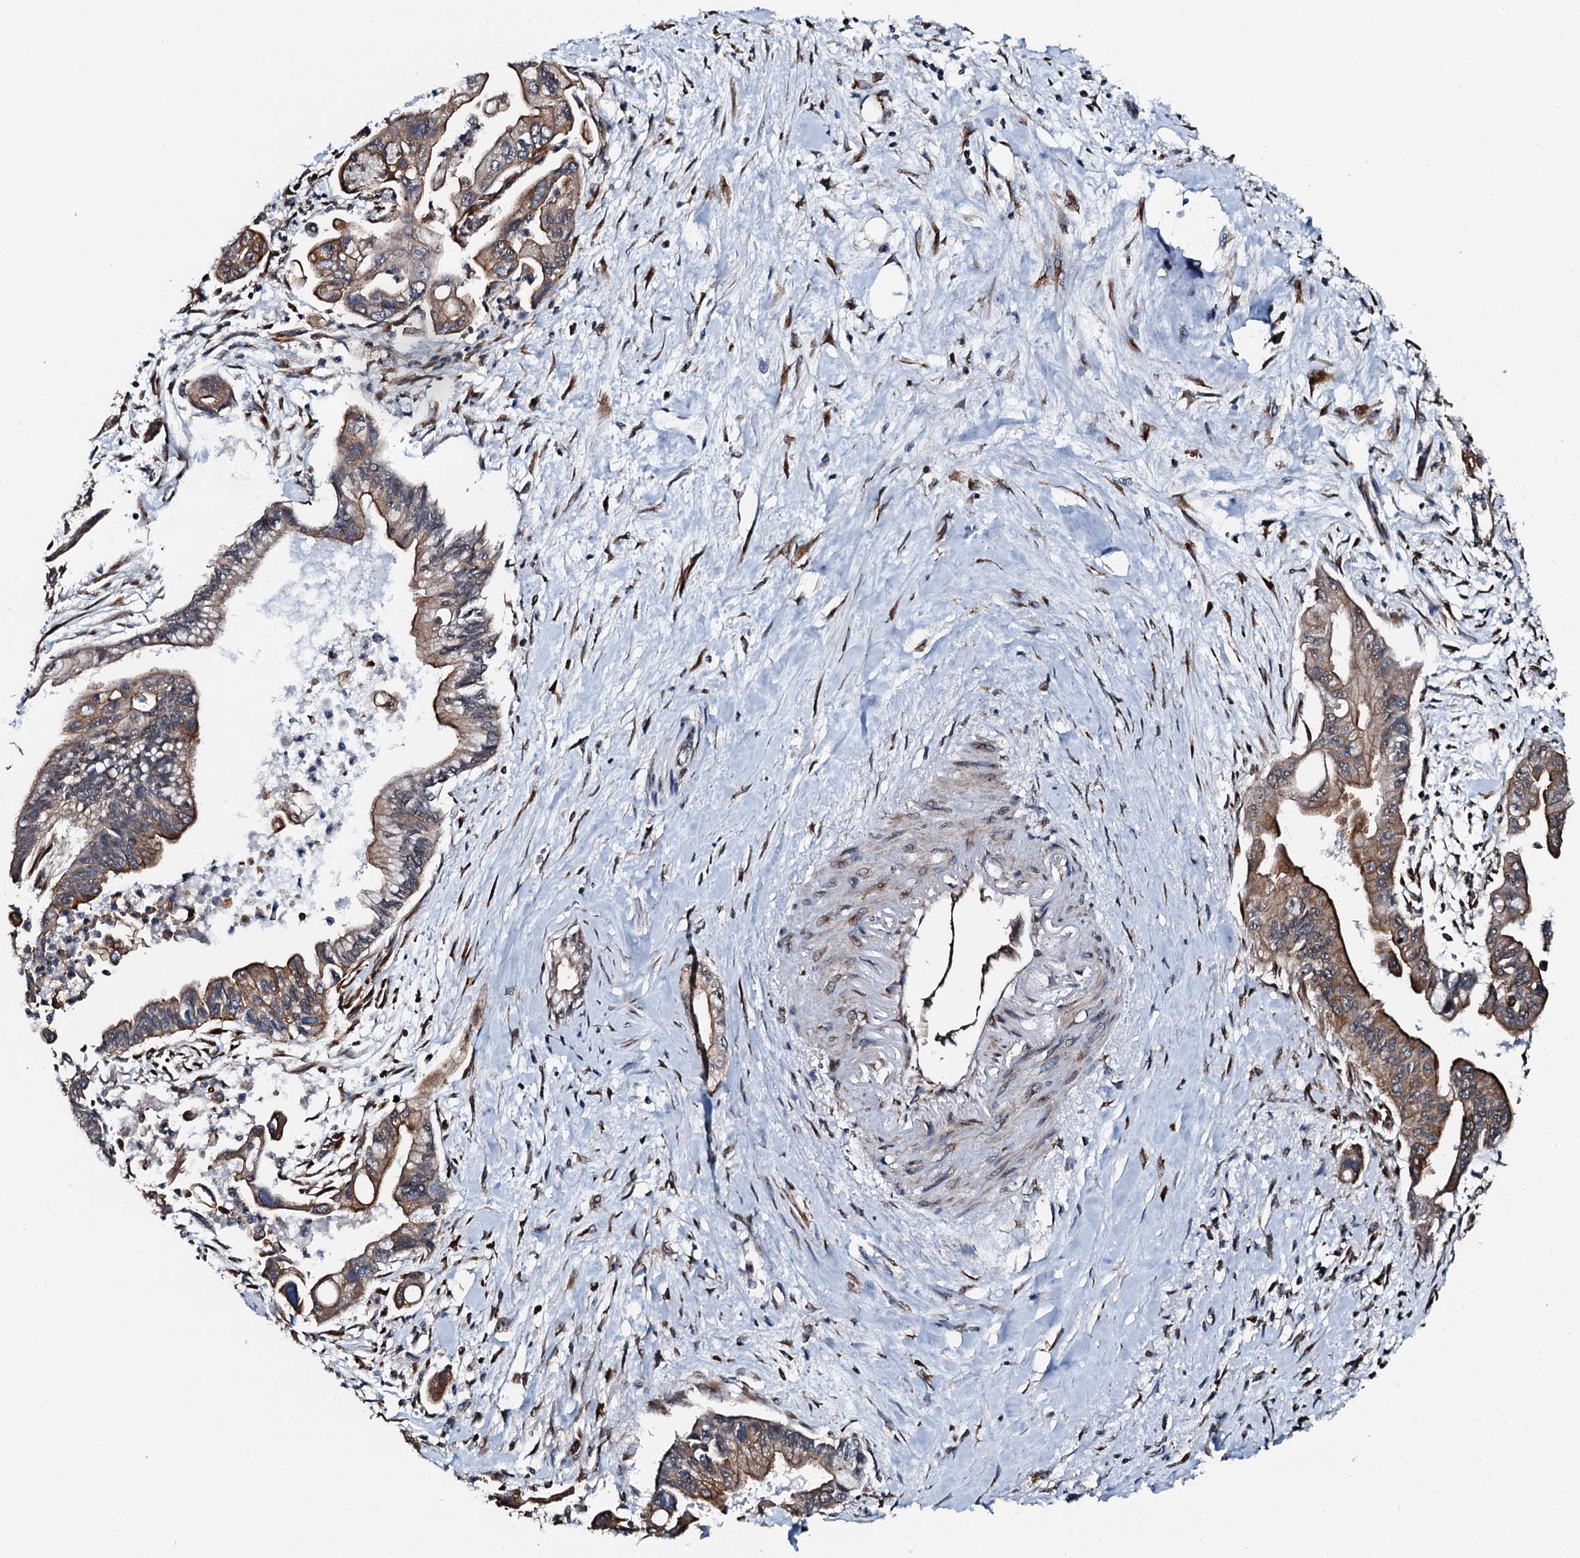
{"staining": {"intensity": "moderate", "quantity": ">75%", "location": "cytoplasmic/membranous"}, "tissue": "pancreatic cancer", "cell_type": "Tumor cells", "image_type": "cancer", "snomed": [{"axis": "morphology", "description": "Adenocarcinoma, NOS"}, {"axis": "topography", "description": "Pancreas"}], "caption": "Pancreatic cancer (adenocarcinoma) stained with IHC exhibits moderate cytoplasmic/membranous positivity in approximately >75% of tumor cells.", "gene": "EDC4", "patient": {"sex": "male", "age": 70}}